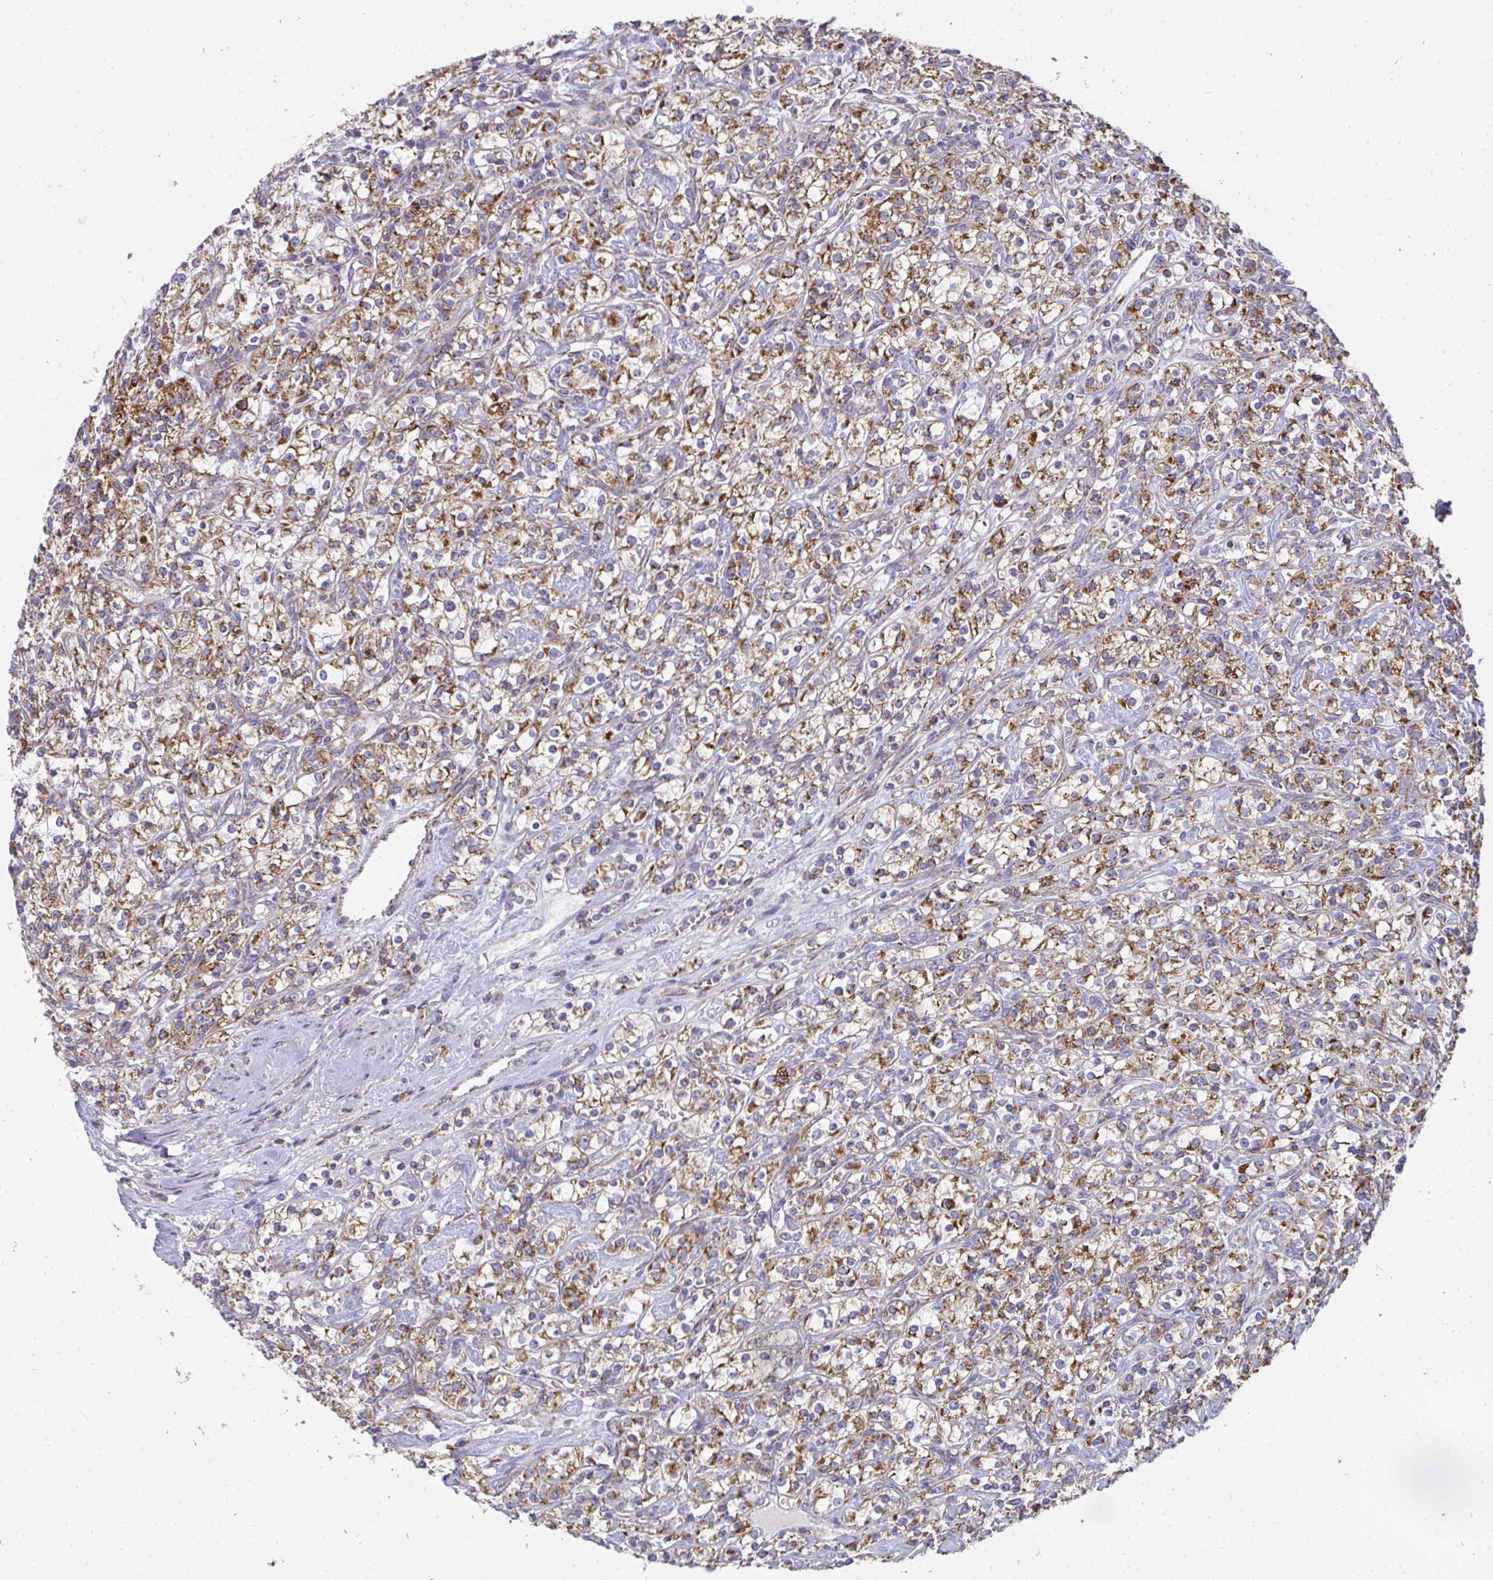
{"staining": {"intensity": "moderate", "quantity": ">75%", "location": "cytoplasmic/membranous"}, "tissue": "renal cancer", "cell_type": "Tumor cells", "image_type": "cancer", "snomed": [{"axis": "morphology", "description": "Adenocarcinoma, NOS"}, {"axis": "topography", "description": "Kidney"}], "caption": "Immunohistochemical staining of renal adenocarcinoma demonstrates medium levels of moderate cytoplasmic/membranous protein expression in about >75% of tumor cells.", "gene": "FAHD1", "patient": {"sex": "male", "age": 77}}